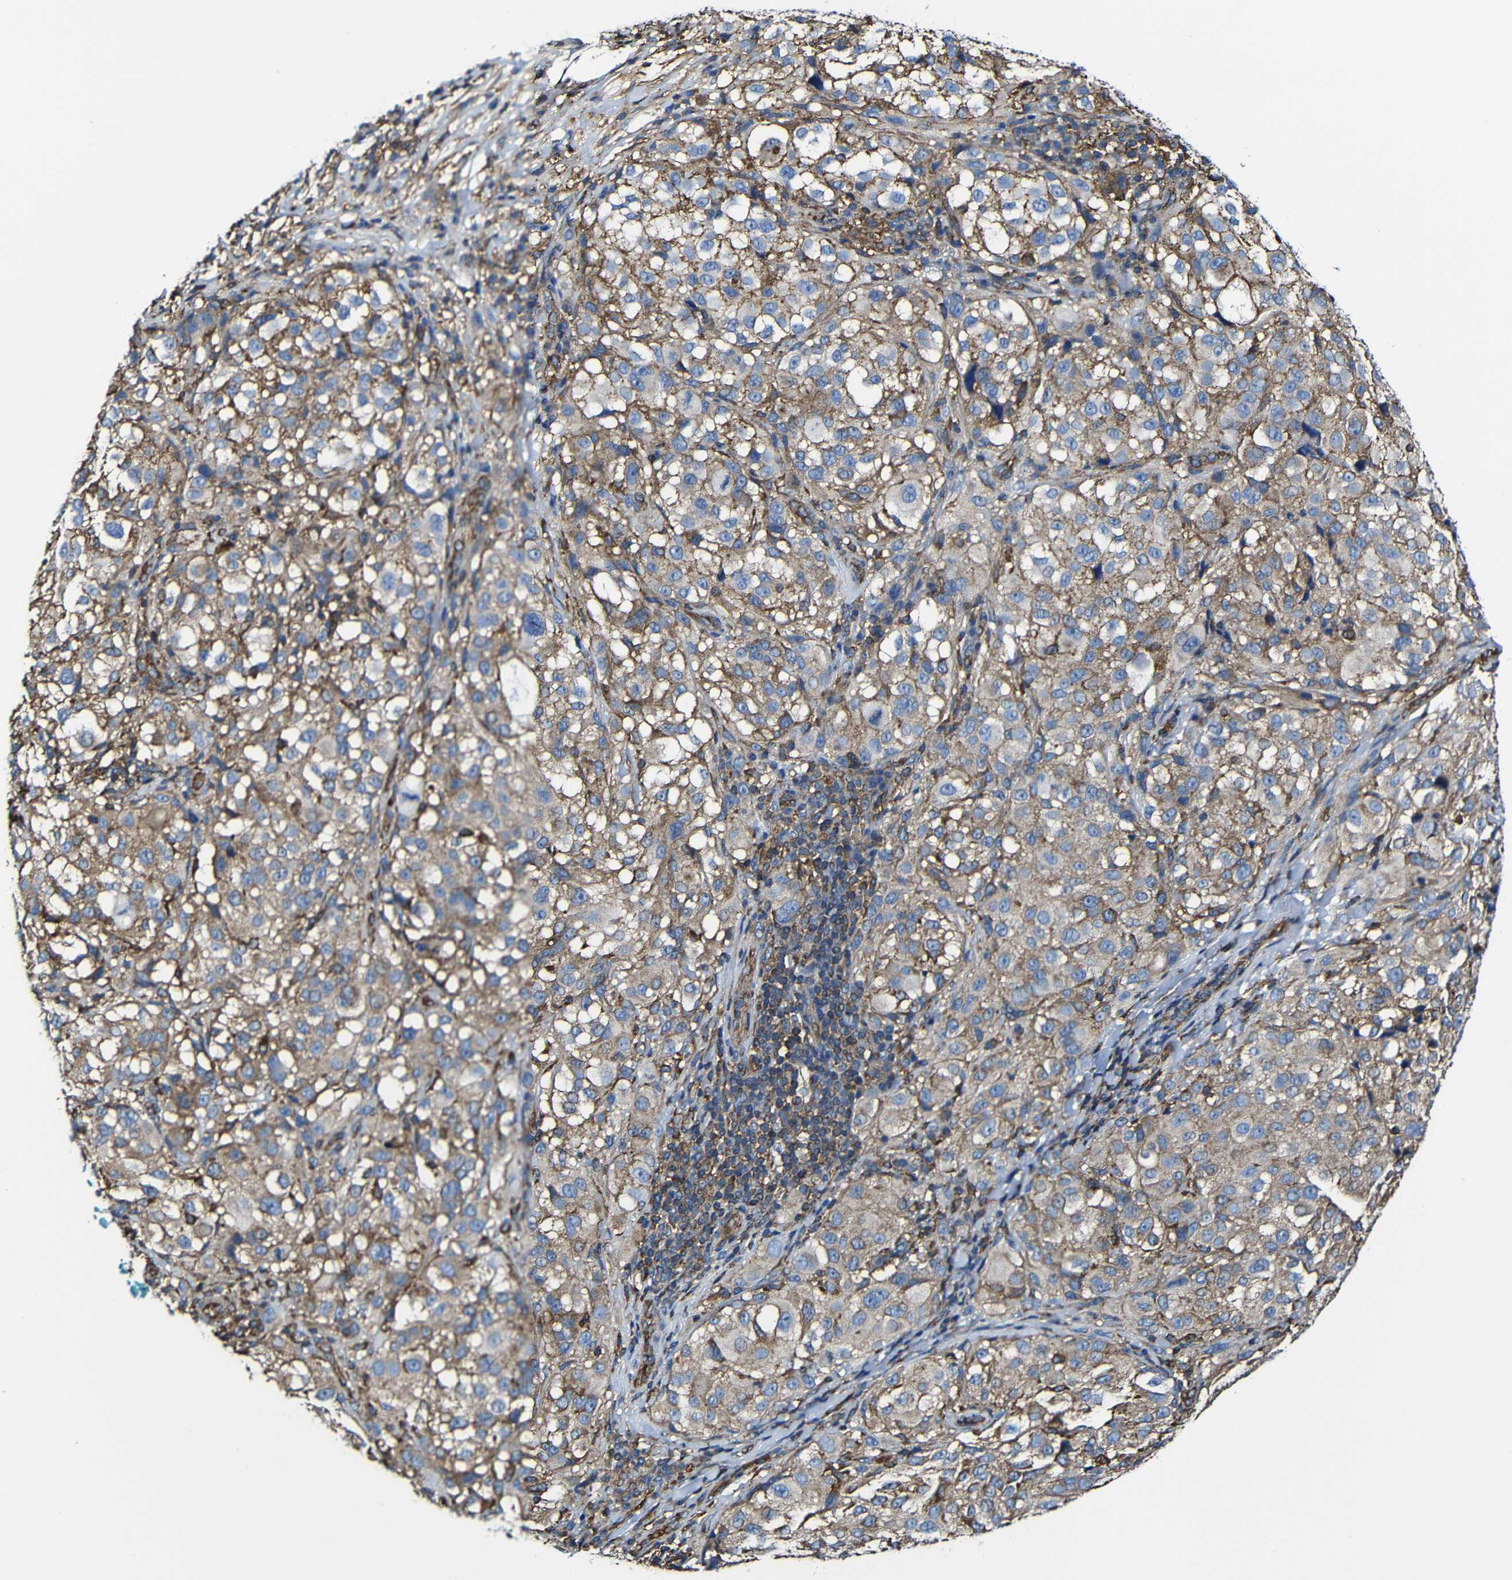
{"staining": {"intensity": "weak", "quantity": ">75%", "location": "cytoplasmic/membranous"}, "tissue": "melanoma", "cell_type": "Tumor cells", "image_type": "cancer", "snomed": [{"axis": "morphology", "description": "Necrosis, NOS"}, {"axis": "morphology", "description": "Malignant melanoma, NOS"}, {"axis": "topography", "description": "Skin"}], "caption": "Tumor cells demonstrate low levels of weak cytoplasmic/membranous positivity in about >75% of cells in melanoma.", "gene": "MSN", "patient": {"sex": "female", "age": 87}}